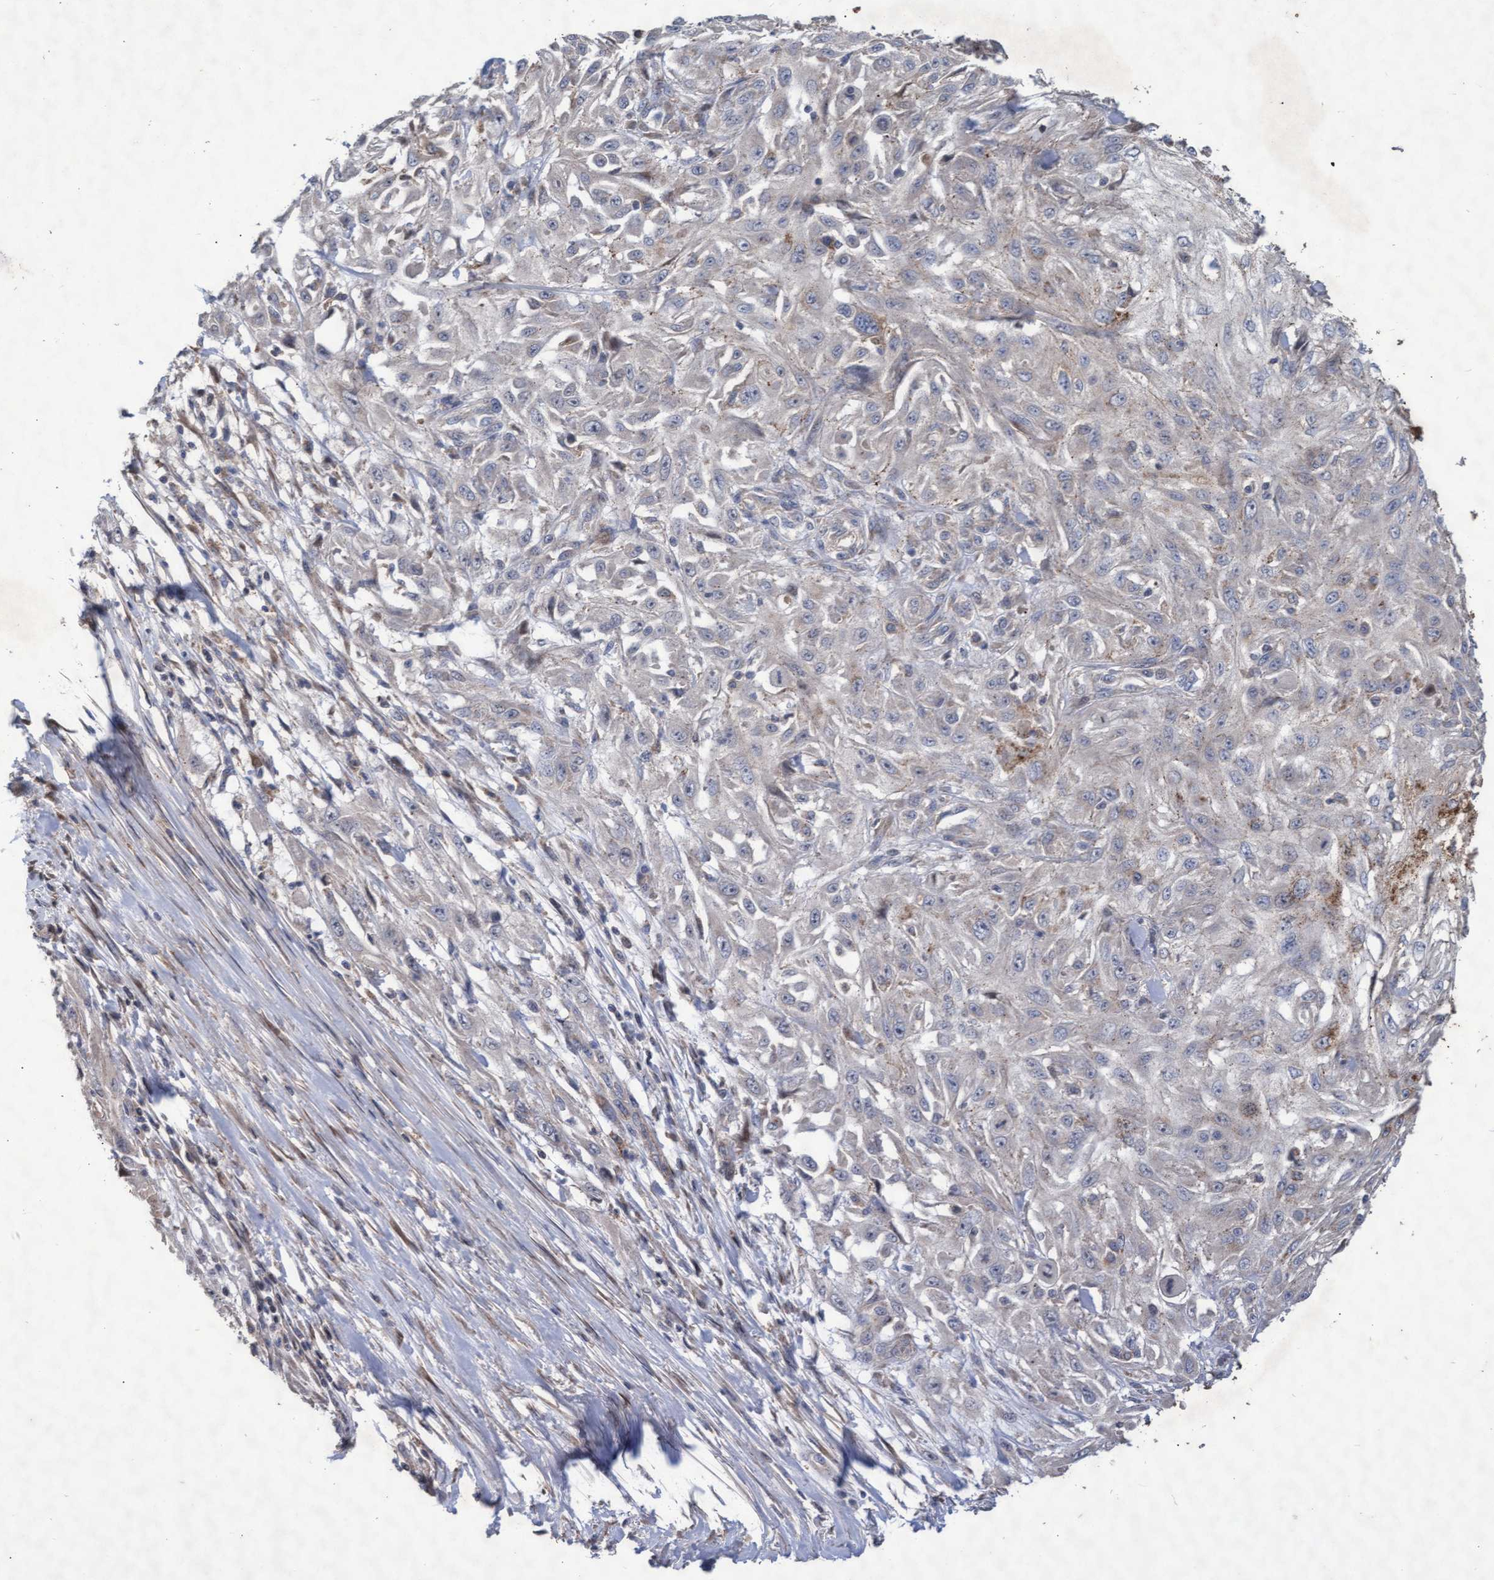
{"staining": {"intensity": "moderate", "quantity": "<25%", "location": "cytoplasmic/membranous"}, "tissue": "skin cancer", "cell_type": "Tumor cells", "image_type": "cancer", "snomed": [{"axis": "morphology", "description": "Squamous cell carcinoma, NOS"}, {"axis": "morphology", "description": "Squamous cell carcinoma, metastatic, NOS"}, {"axis": "topography", "description": "Skin"}, {"axis": "topography", "description": "Lymph node"}], "caption": "The image reveals immunohistochemical staining of skin cancer. There is moderate cytoplasmic/membranous positivity is identified in approximately <25% of tumor cells.", "gene": "ABCF2", "patient": {"sex": "male", "age": 75}}